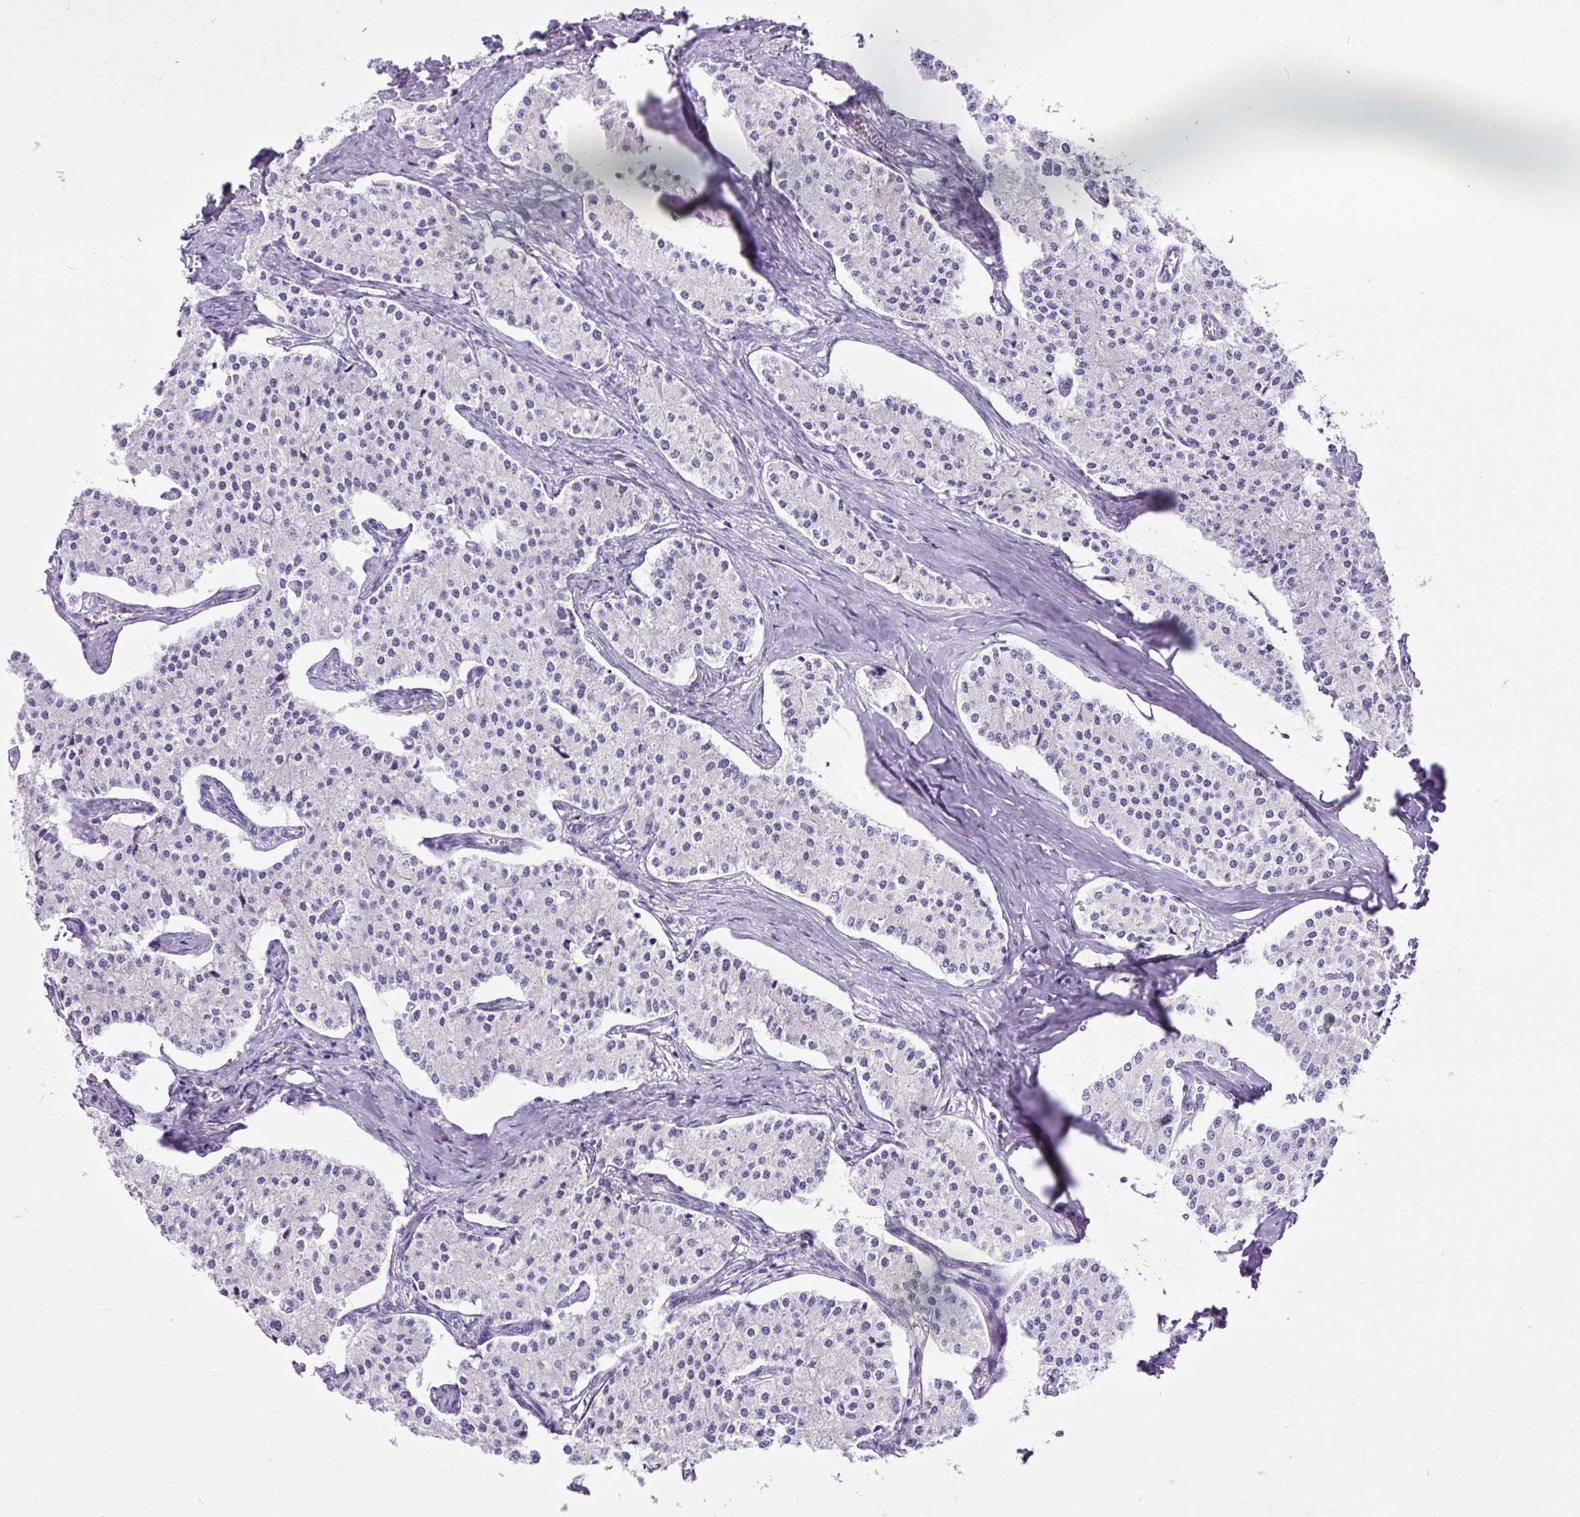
{"staining": {"intensity": "negative", "quantity": "none", "location": "none"}, "tissue": "carcinoid", "cell_type": "Tumor cells", "image_type": "cancer", "snomed": [{"axis": "morphology", "description": "Carcinoid, malignant, NOS"}, {"axis": "topography", "description": "Colon"}], "caption": "Tumor cells show no significant protein positivity in carcinoid. (DAB (3,3'-diaminobenzidine) IHC visualized using brightfield microscopy, high magnification).", "gene": "UPP1", "patient": {"sex": "female", "age": 52}}